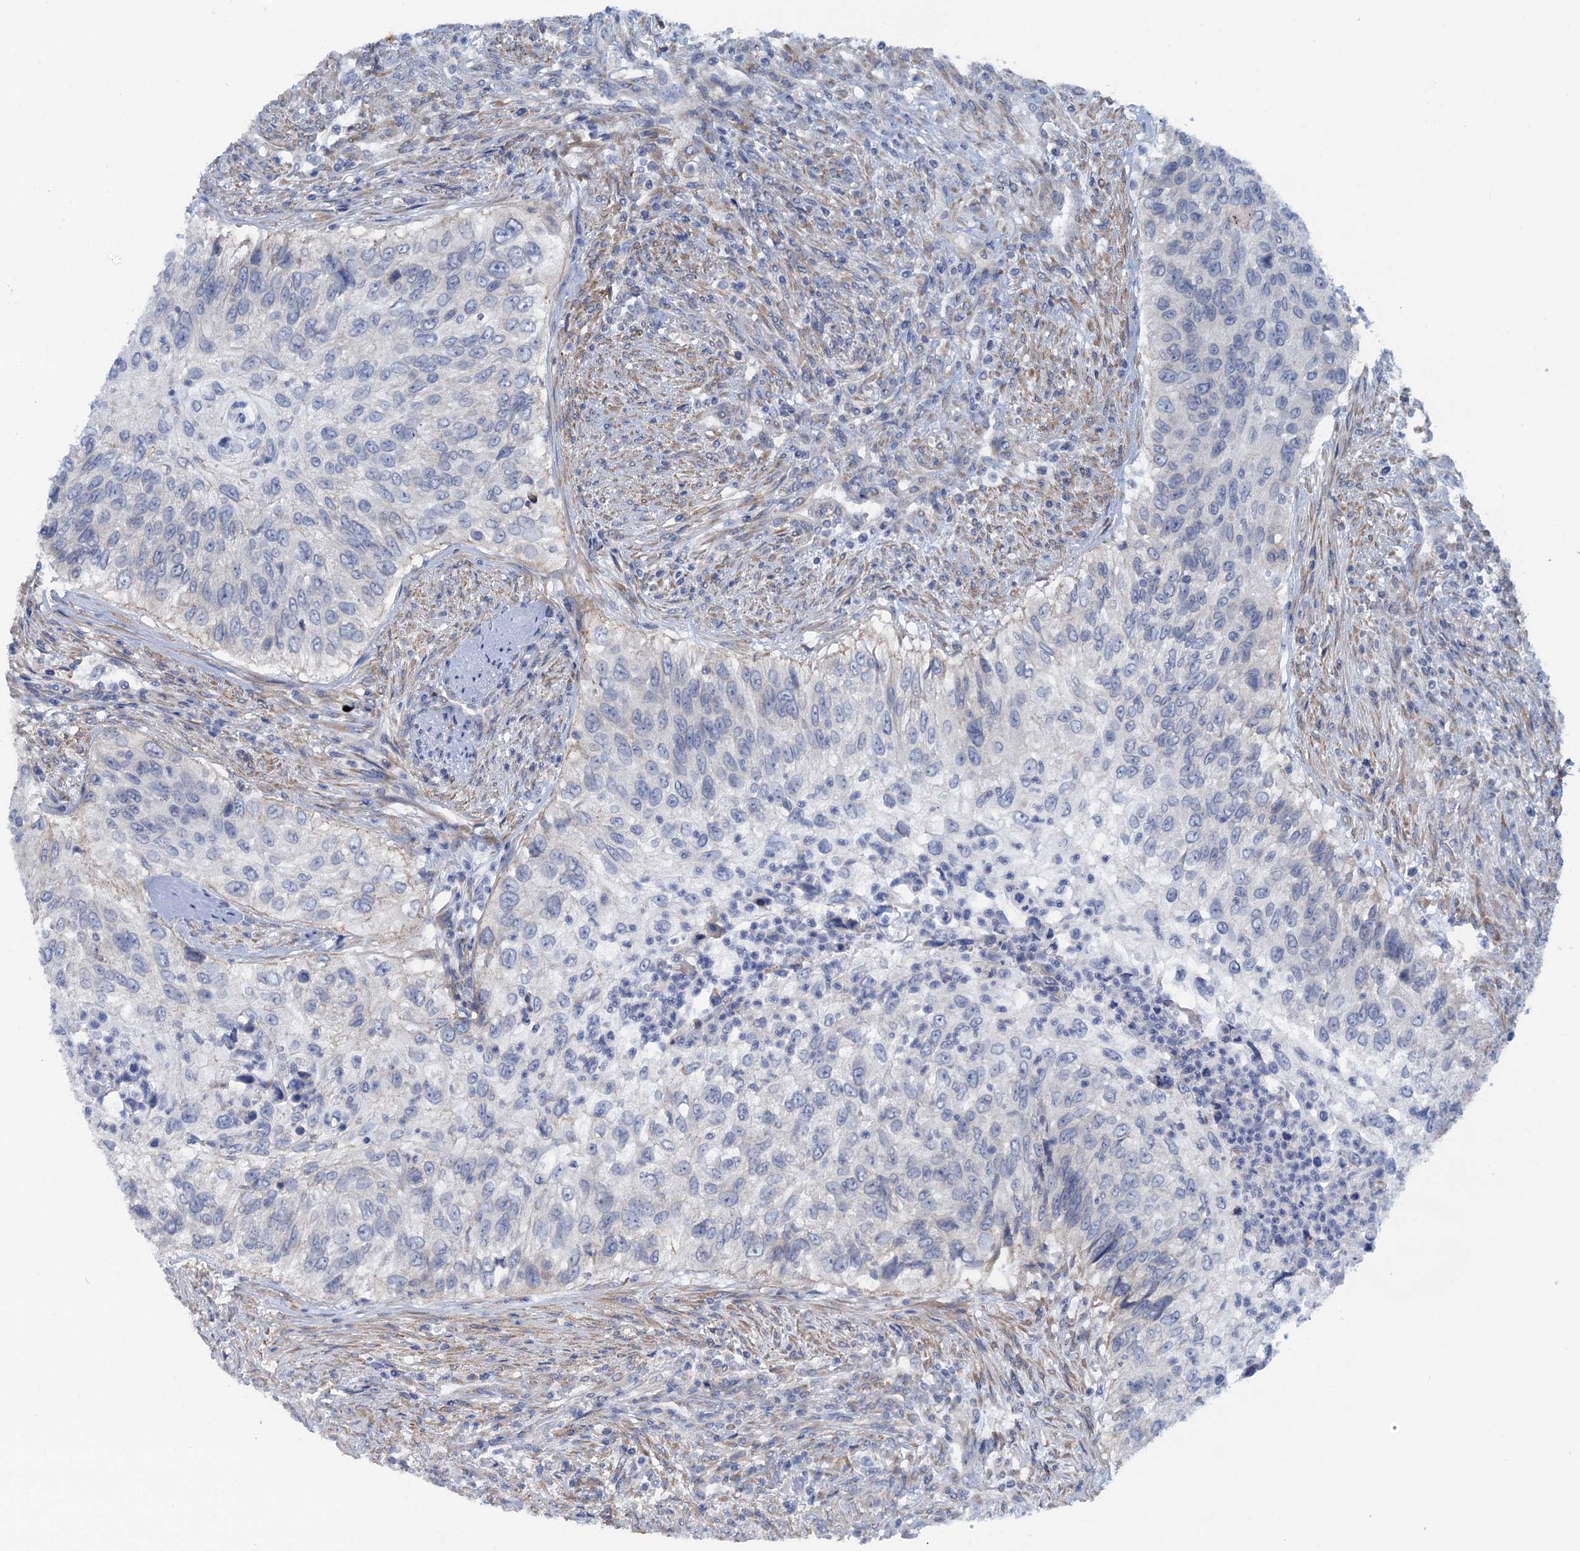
{"staining": {"intensity": "negative", "quantity": "none", "location": "none"}, "tissue": "urothelial cancer", "cell_type": "Tumor cells", "image_type": "cancer", "snomed": [{"axis": "morphology", "description": "Urothelial carcinoma, High grade"}, {"axis": "topography", "description": "Urinary bladder"}], "caption": "Urothelial carcinoma (high-grade) stained for a protein using immunohistochemistry shows no staining tumor cells.", "gene": "POGLUT3", "patient": {"sex": "female", "age": 60}}